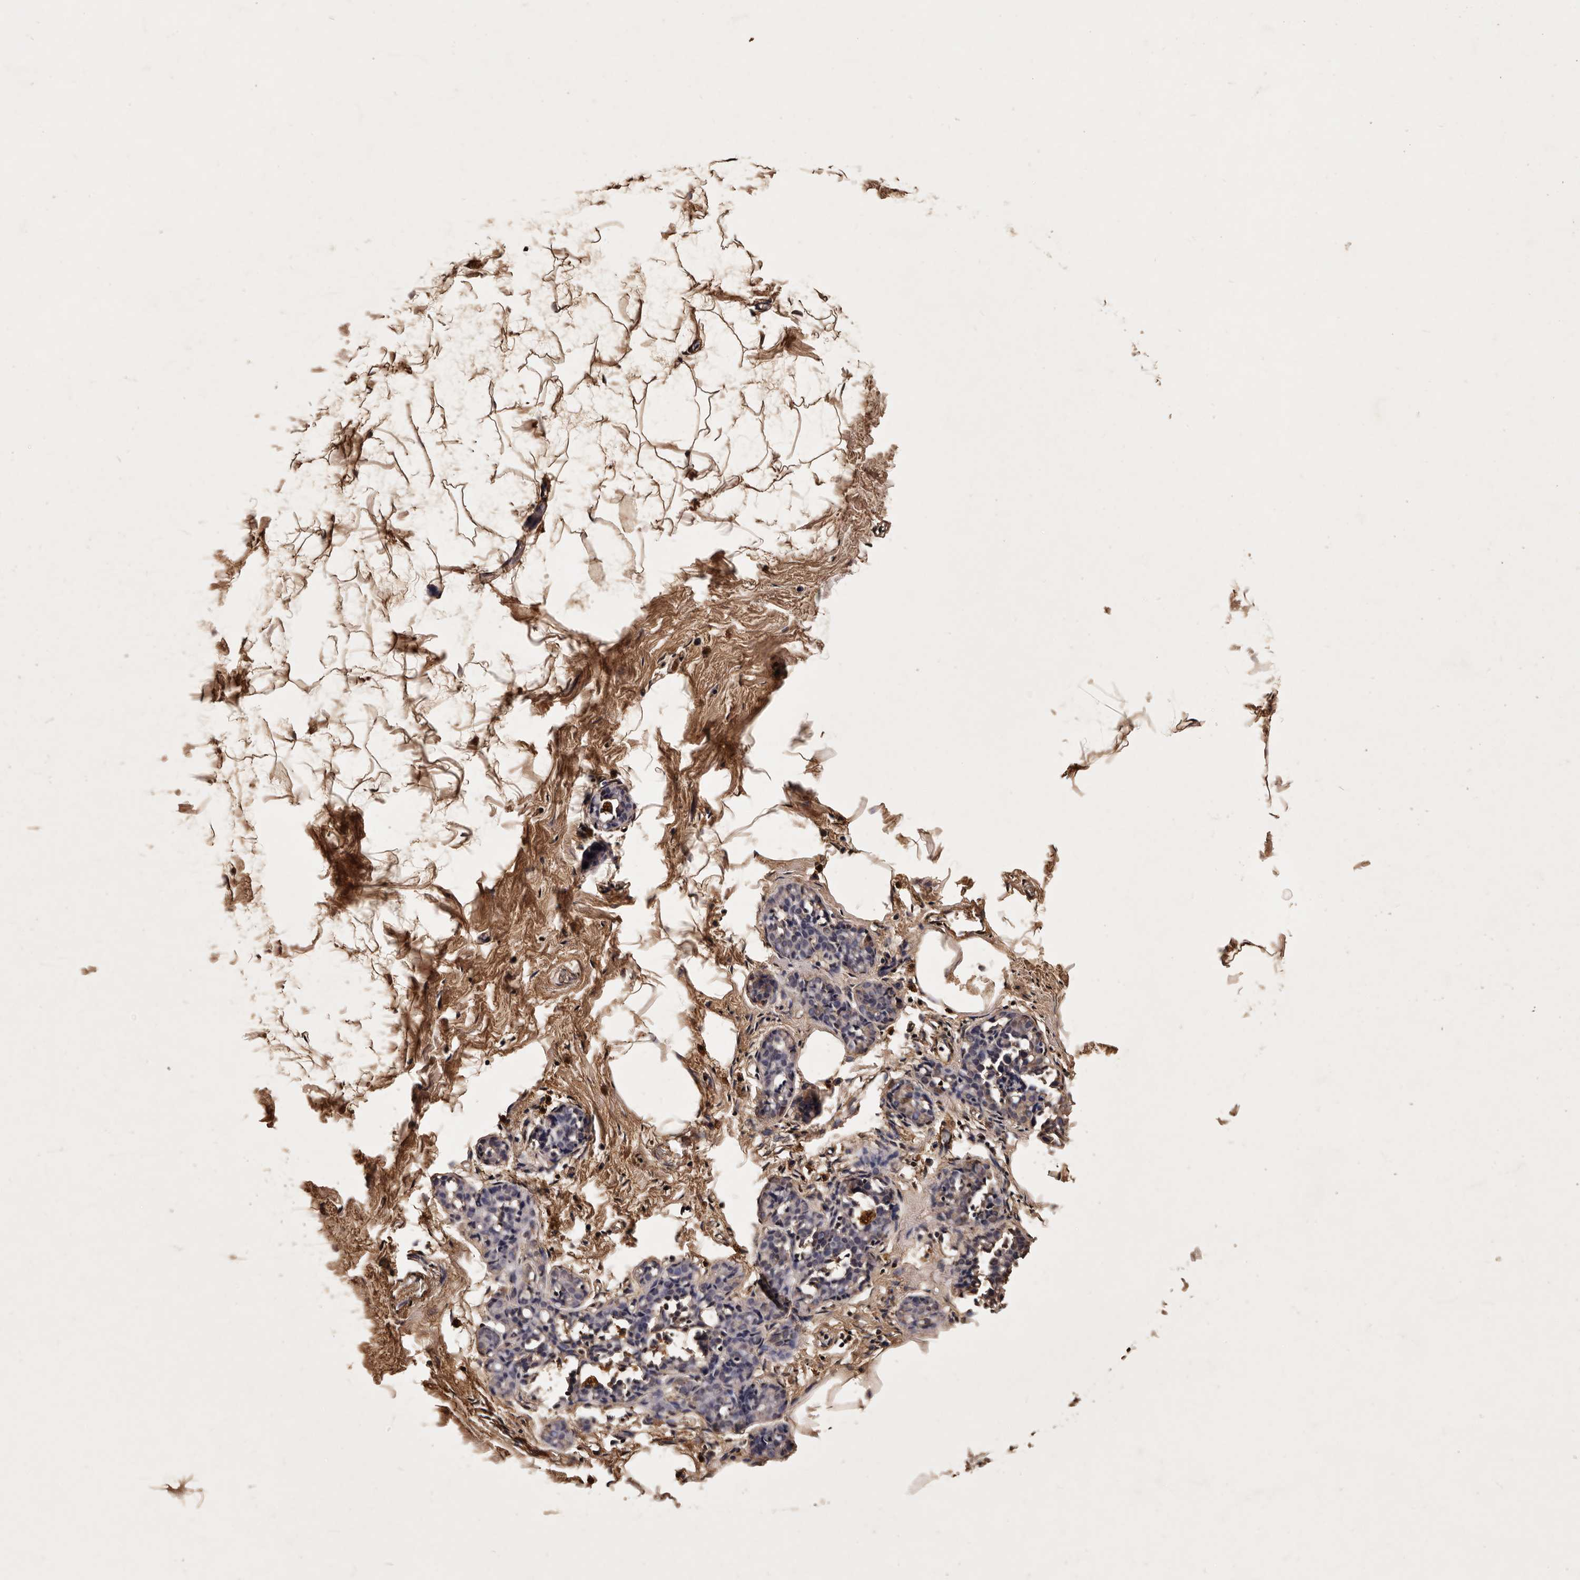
{"staining": {"intensity": "moderate", "quantity": ">75%", "location": "cytoplasmic/membranous"}, "tissue": "breast", "cell_type": "Adipocytes", "image_type": "normal", "snomed": [{"axis": "morphology", "description": "Normal tissue, NOS"}, {"axis": "morphology", "description": "Lobular carcinoma"}, {"axis": "topography", "description": "Breast"}], "caption": "High-power microscopy captured an immunohistochemistry micrograph of unremarkable breast, revealing moderate cytoplasmic/membranous staining in approximately >75% of adipocytes. The staining was performed using DAB, with brown indicating positive protein expression. Nuclei are stained blue with hematoxylin.", "gene": "PARS2", "patient": {"sex": "female", "age": 62}}